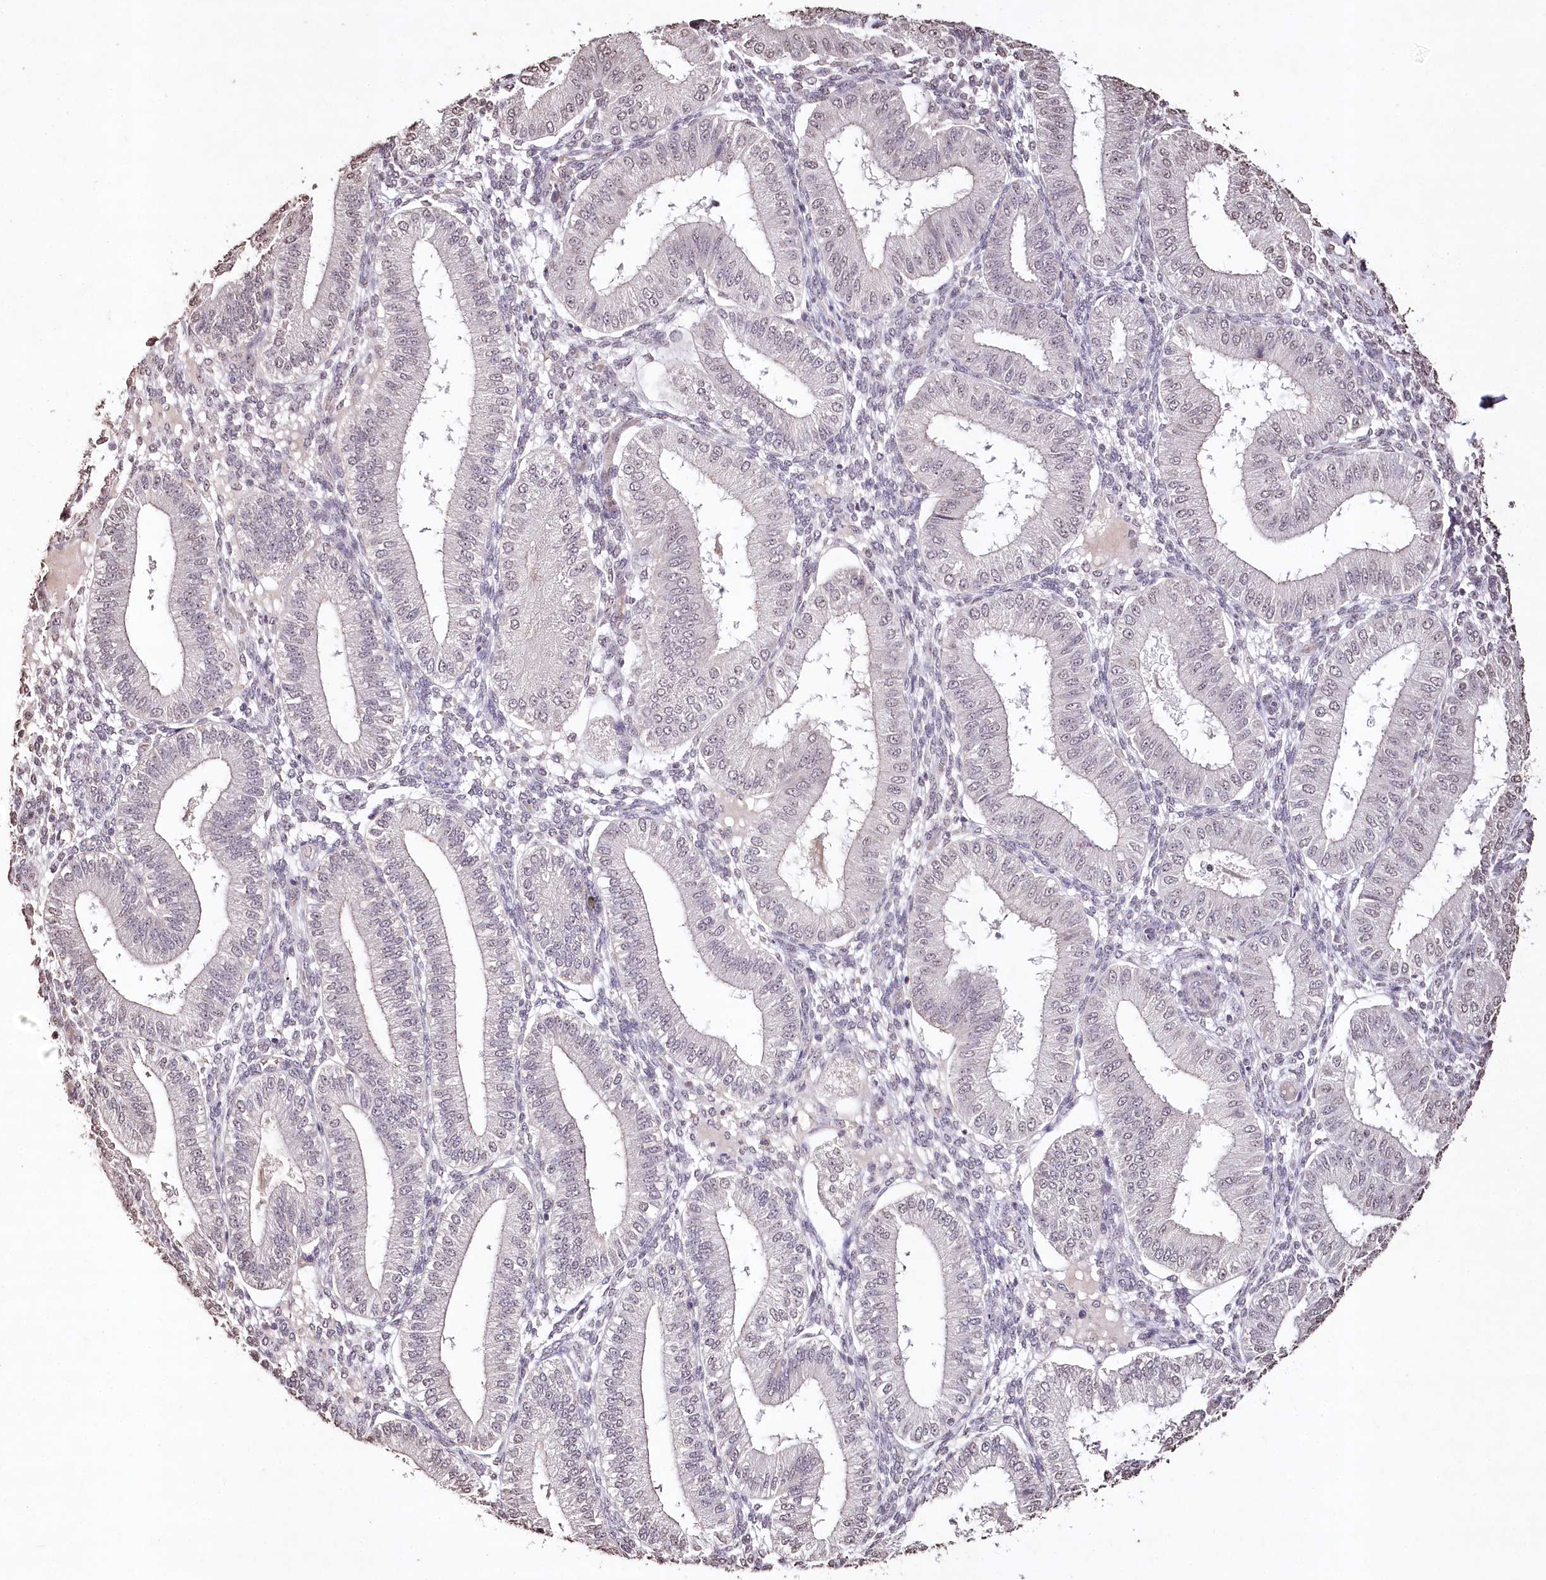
{"staining": {"intensity": "negative", "quantity": "none", "location": "none"}, "tissue": "endometrium", "cell_type": "Cells in endometrial stroma", "image_type": "normal", "snomed": [{"axis": "morphology", "description": "Normal tissue, NOS"}, {"axis": "topography", "description": "Endometrium"}], "caption": "Immunohistochemistry (IHC) of normal human endometrium displays no staining in cells in endometrial stroma. Brightfield microscopy of immunohistochemistry stained with DAB (brown) and hematoxylin (blue), captured at high magnification.", "gene": "DMXL1", "patient": {"sex": "female", "age": 39}}